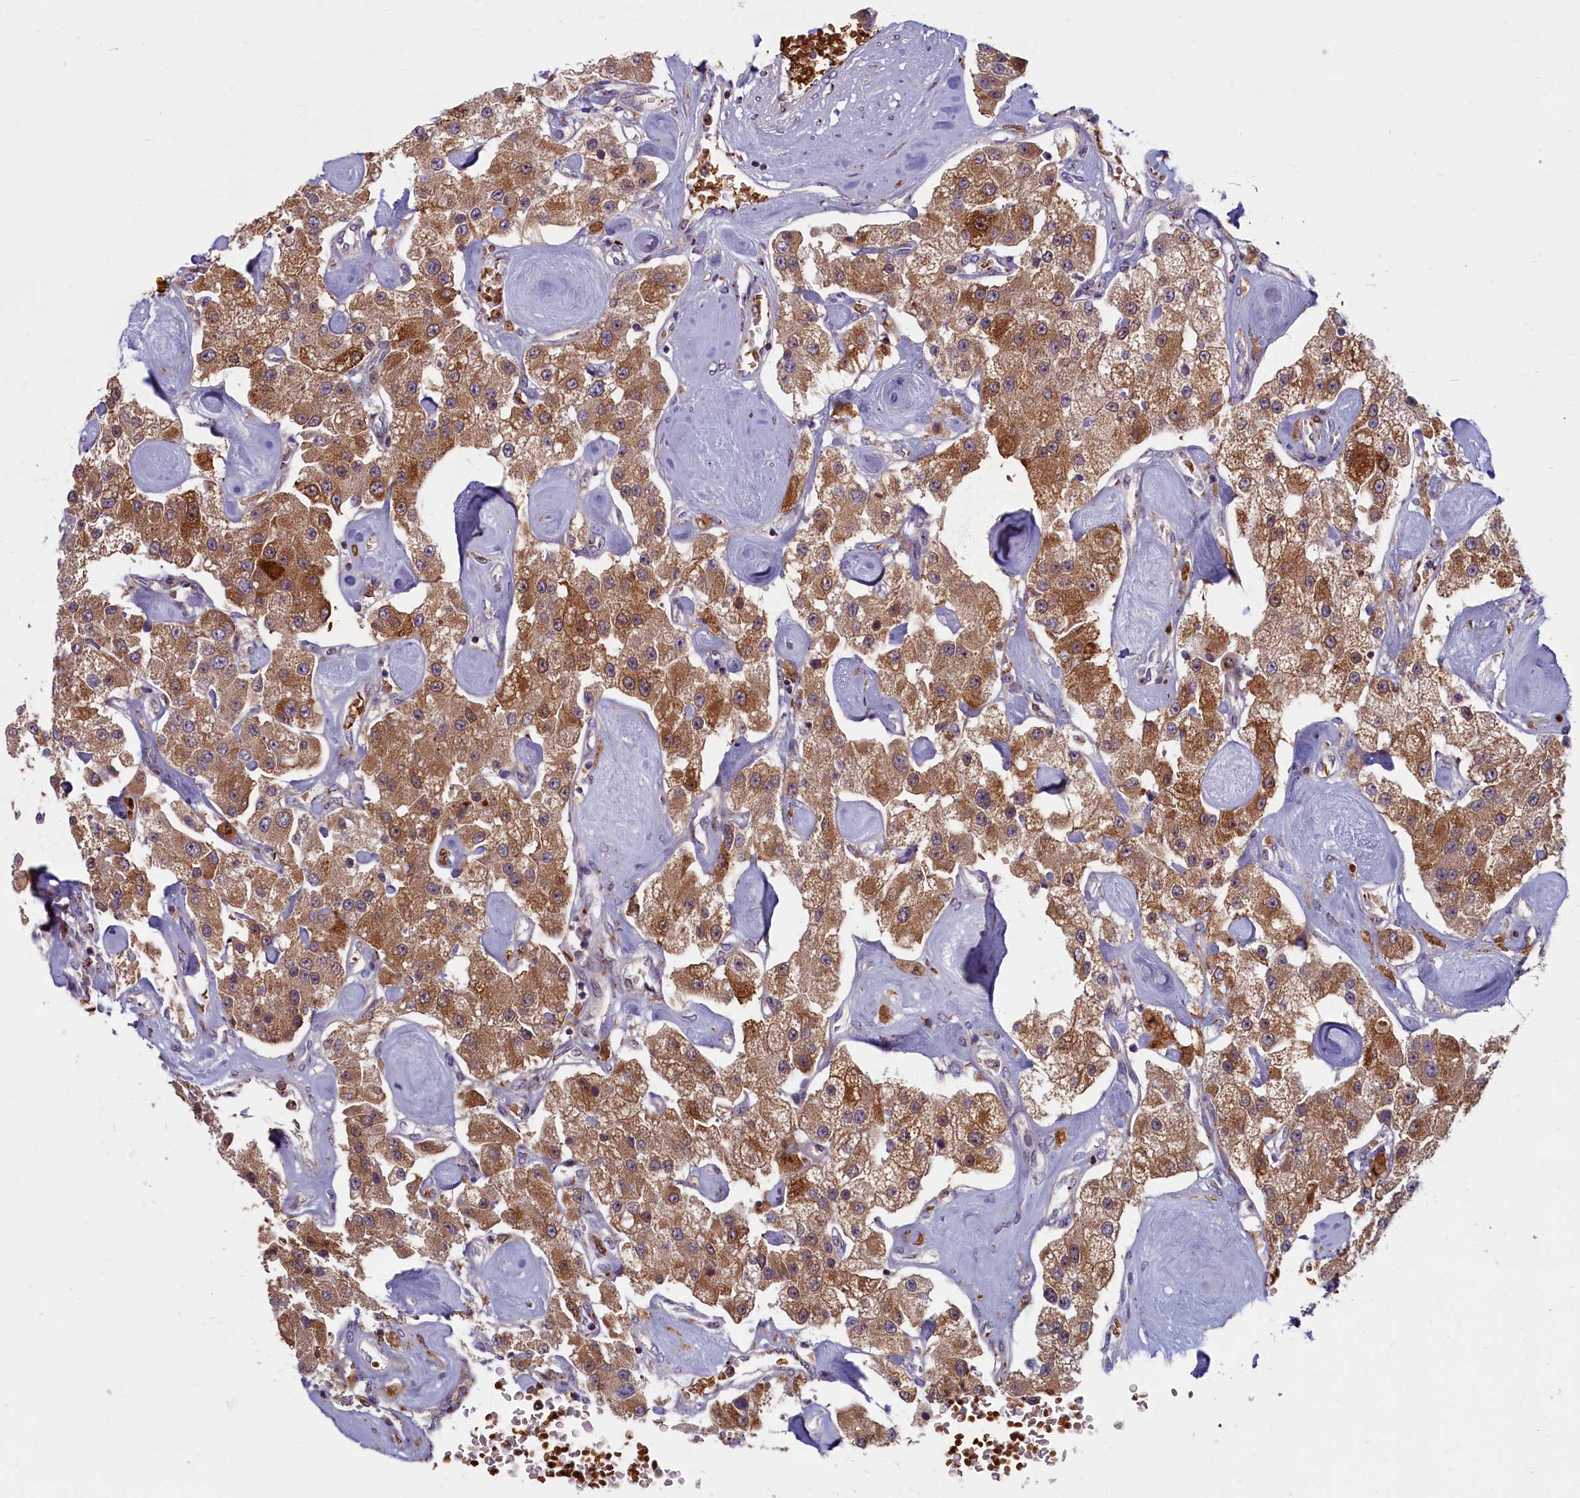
{"staining": {"intensity": "moderate", "quantity": ">75%", "location": "cytoplasmic/membranous"}, "tissue": "carcinoid", "cell_type": "Tumor cells", "image_type": "cancer", "snomed": [{"axis": "morphology", "description": "Carcinoid, malignant, NOS"}, {"axis": "topography", "description": "Pancreas"}], "caption": "The image reveals staining of malignant carcinoid, revealing moderate cytoplasmic/membranous protein staining (brown color) within tumor cells.", "gene": "BLVRB", "patient": {"sex": "male", "age": 41}}